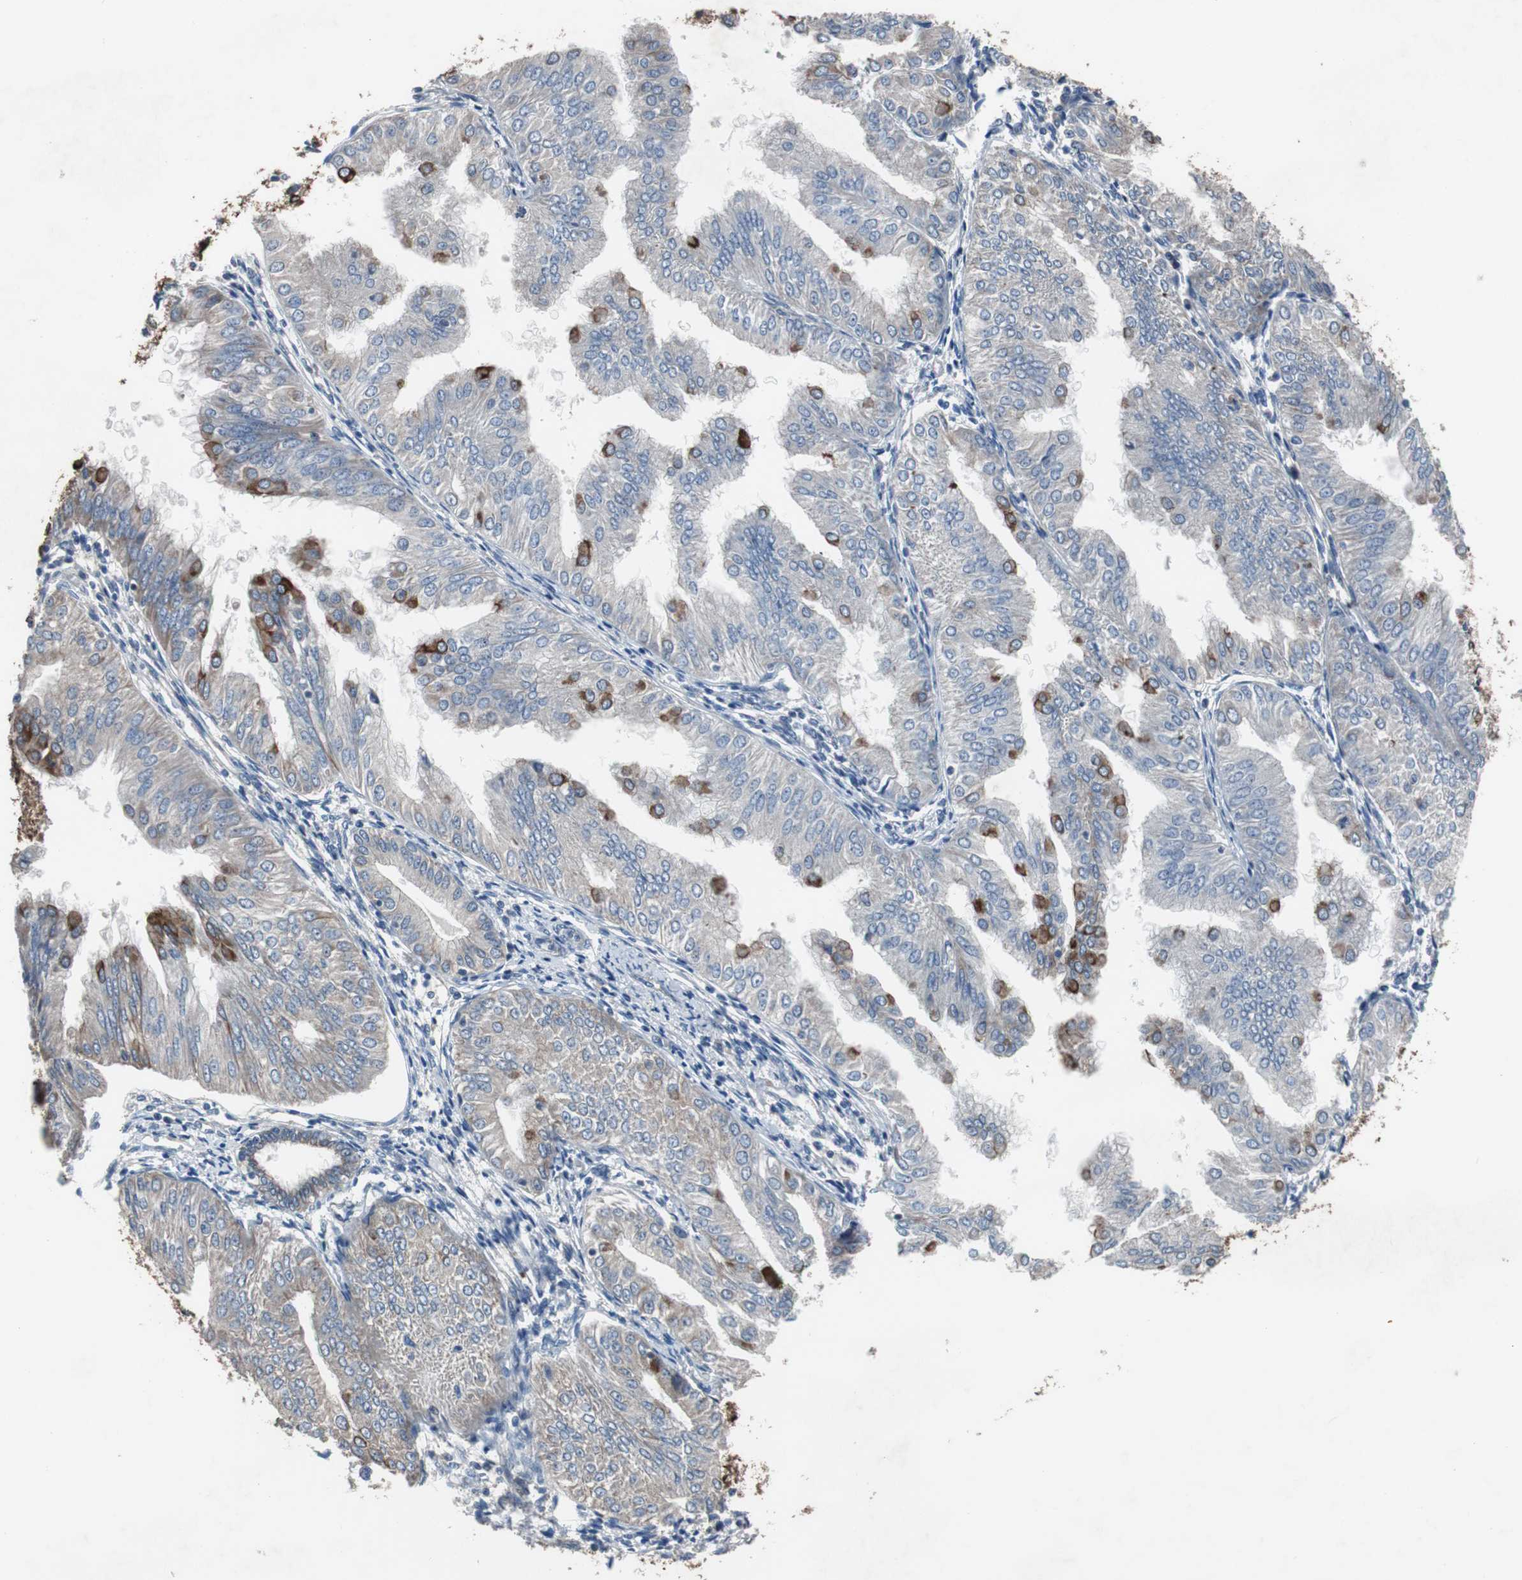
{"staining": {"intensity": "moderate", "quantity": ">75%", "location": "cytoplasmic/membranous"}, "tissue": "endometrial cancer", "cell_type": "Tumor cells", "image_type": "cancer", "snomed": [{"axis": "morphology", "description": "Adenocarcinoma, NOS"}, {"axis": "topography", "description": "Endometrium"}], "caption": "Endometrial cancer (adenocarcinoma) tissue reveals moderate cytoplasmic/membranous expression in approximately >75% of tumor cells", "gene": "USP10", "patient": {"sex": "female", "age": 53}}